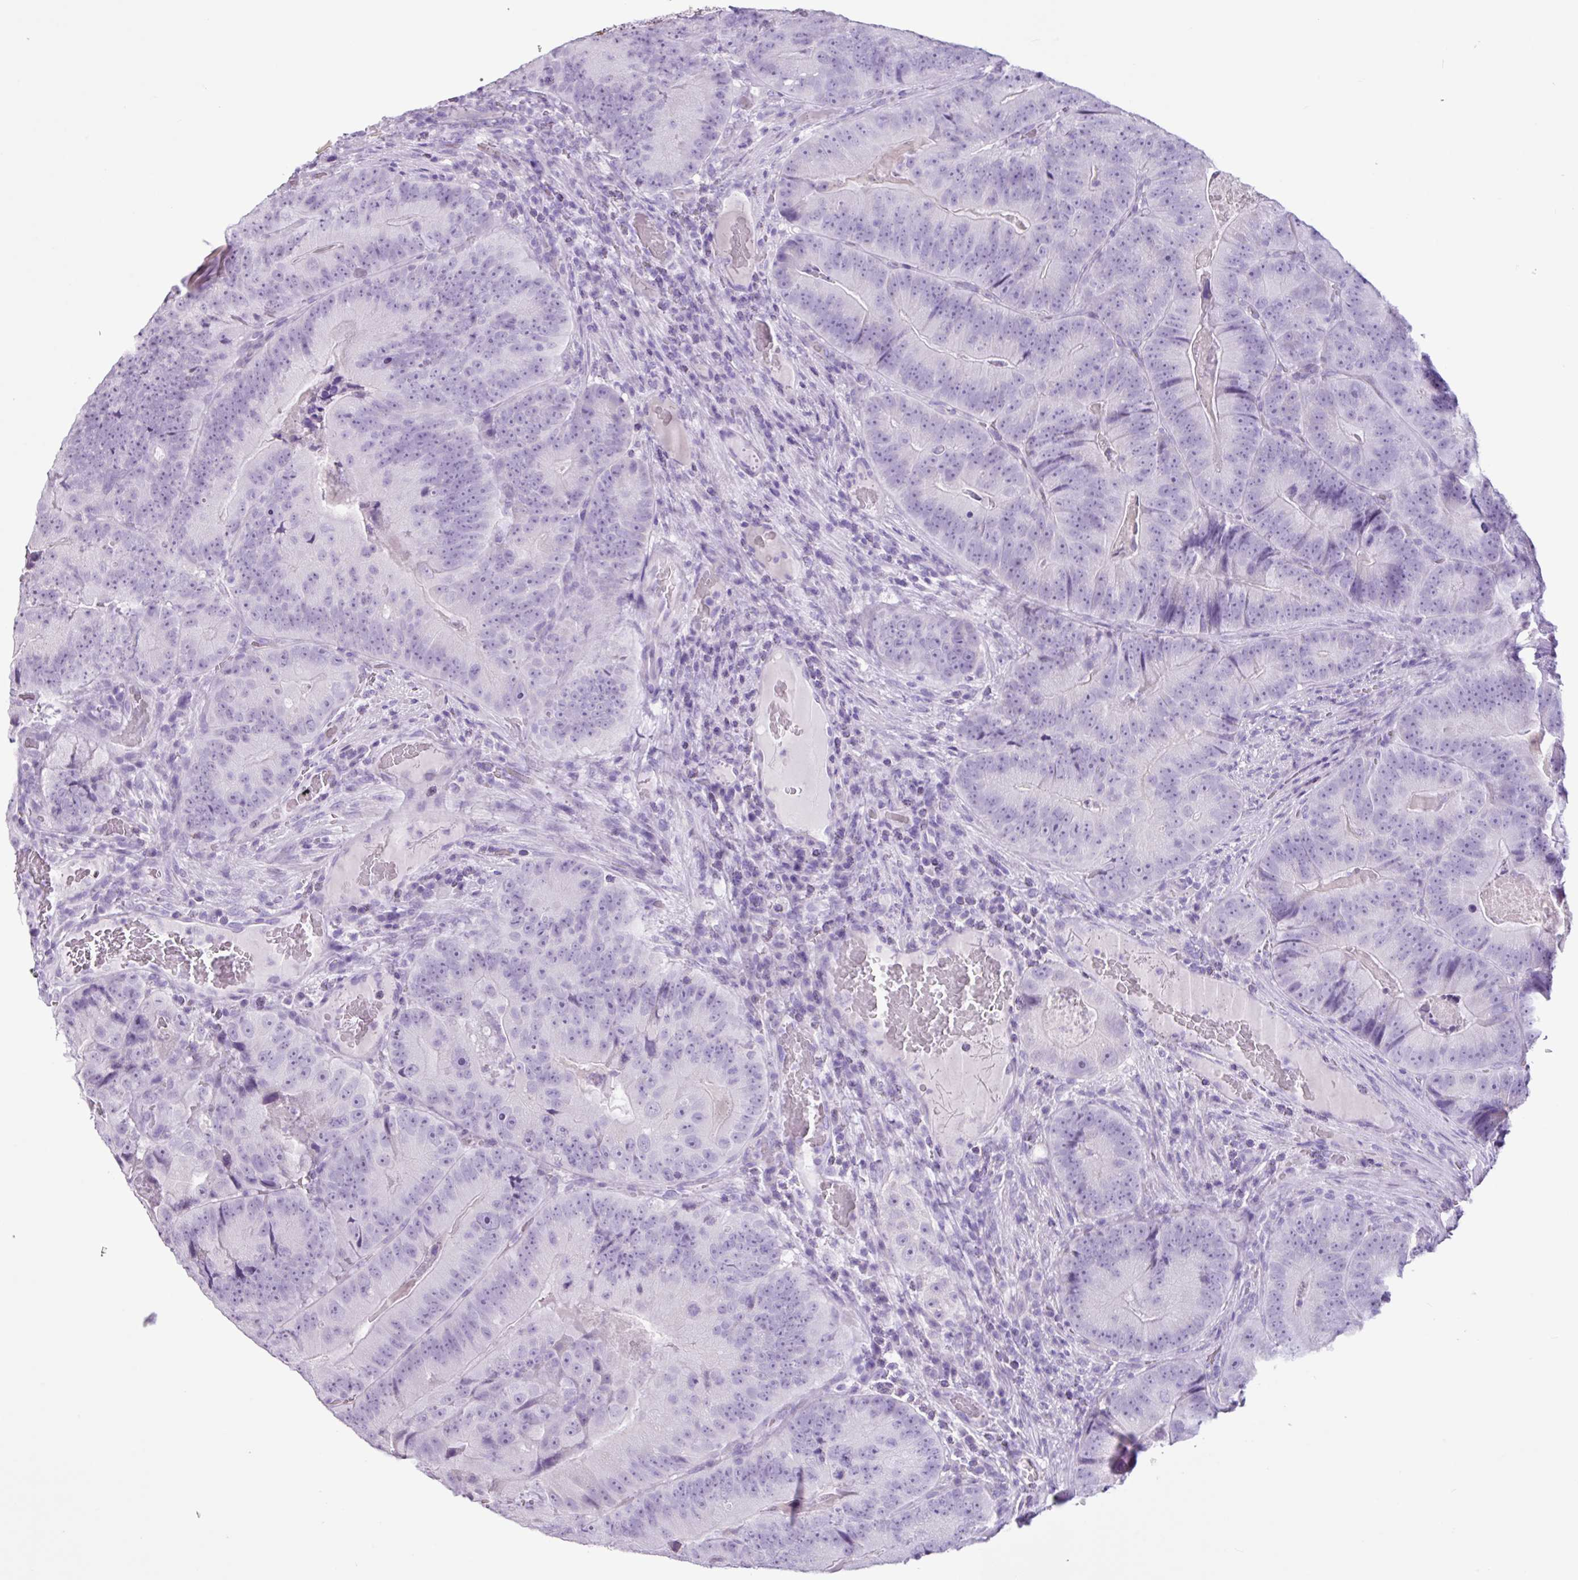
{"staining": {"intensity": "negative", "quantity": "none", "location": "none"}, "tissue": "colorectal cancer", "cell_type": "Tumor cells", "image_type": "cancer", "snomed": [{"axis": "morphology", "description": "Adenocarcinoma, NOS"}, {"axis": "topography", "description": "Colon"}], "caption": "High magnification brightfield microscopy of colorectal cancer stained with DAB (3,3'-diaminobenzidine) (brown) and counterstained with hematoxylin (blue): tumor cells show no significant expression. The staining is performed using DAB (3,3'-diaminobenzidine) brown chromogen with nuclei counter-stained in using hematoxylin.", "gene": "PGR", "patient": {"sex": "female", "age": 86}}